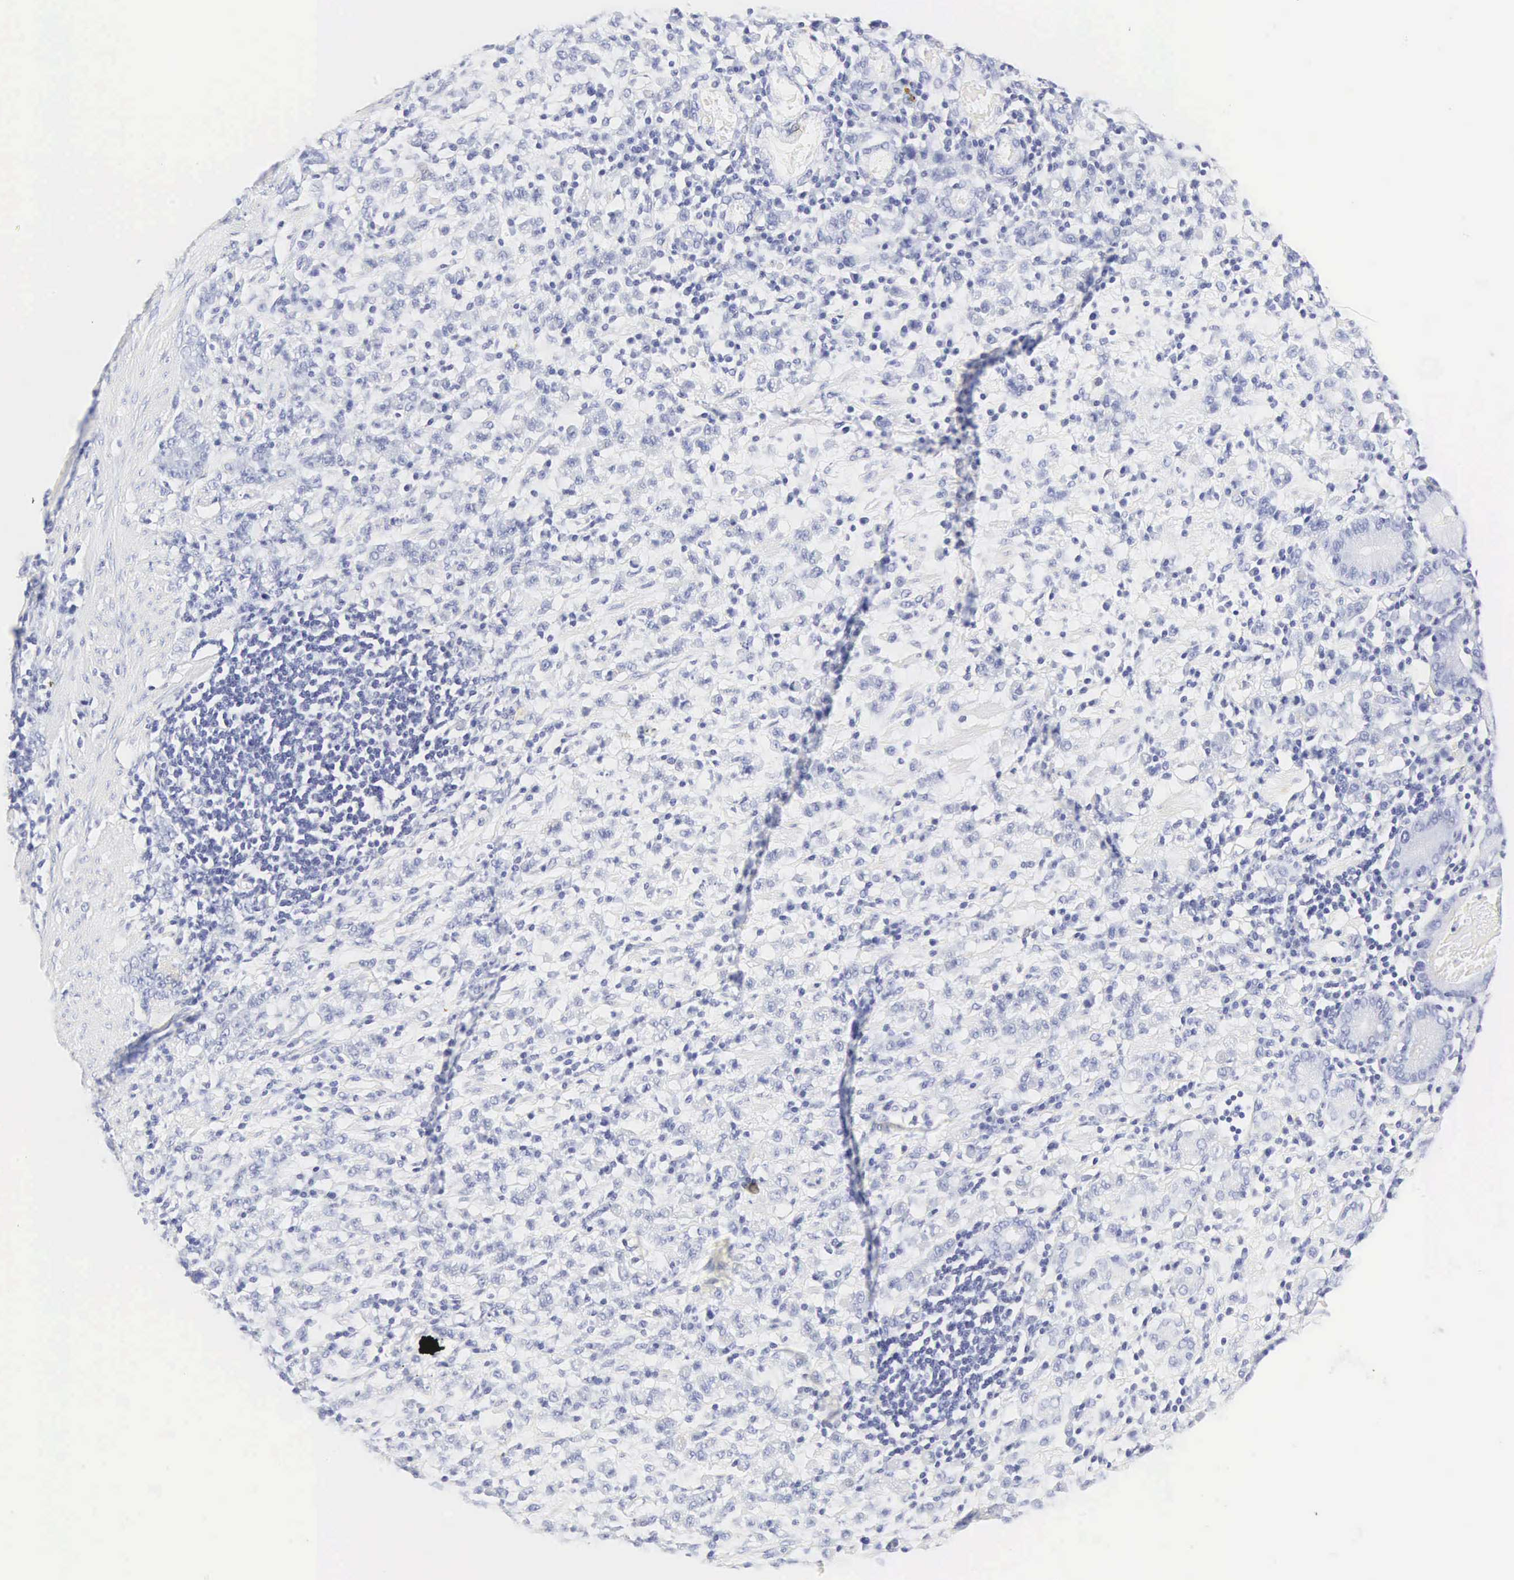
{"staining": {"intensity": "negative", "quantity": "none", "location": "none"}, "tissue": "stomach cancer", "cell_type": "Tumor cells", "image_type": "cancer", "snomed": [{"axis": "morphology", "description": "Adenocarcinoma, NOS"}, {"axis": "topography", "description": "Stomach, lower"}], "caption": "DAB immunohistochemical staining of adenocarcinoma (stomach) exhibits no significant expression in tumor cells.", "gene": "INS", "patient": {"sex": "male", "age": 88}}